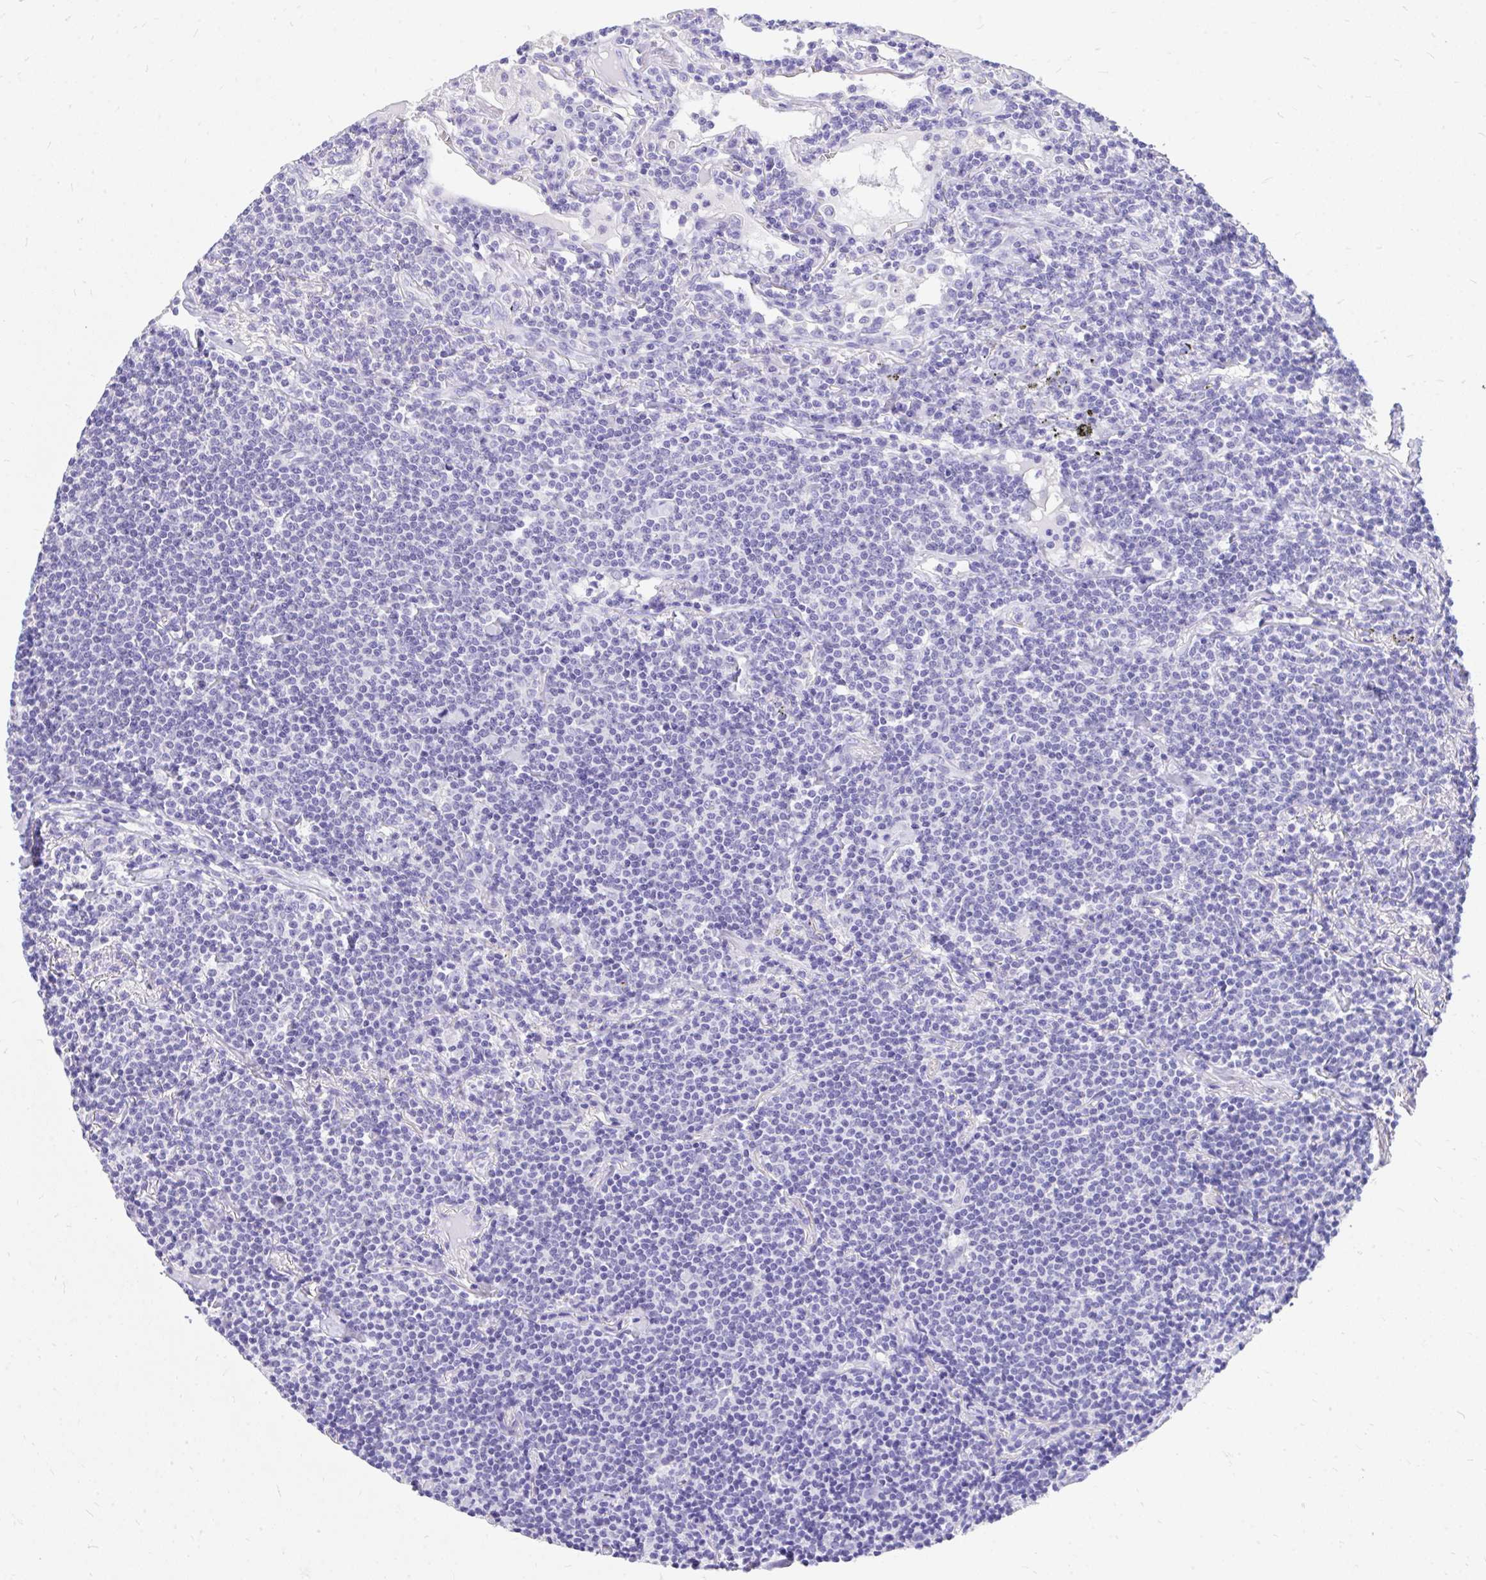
{"staining": {"intensity": "negative", "quantity": "none", "location": "none"}, "tissue": "lymphoma", "cell_type": "Tumor cells", "image_type": "cancer", "snomed": [{"axis": "morphology", "description": "Malignant lymphoma, non-Hodgkin's type, Low grade"}, {"axis": "topography", "description": "Lung"}], "caption": "This is a micrograph of immunohistochemistry staining of low-grade malignant lymphoma, non-Hodgkin's type, which shows no staining in tumor cells.", "gene": "MON1A", "patient": {"sex": "female", "age": 71}}